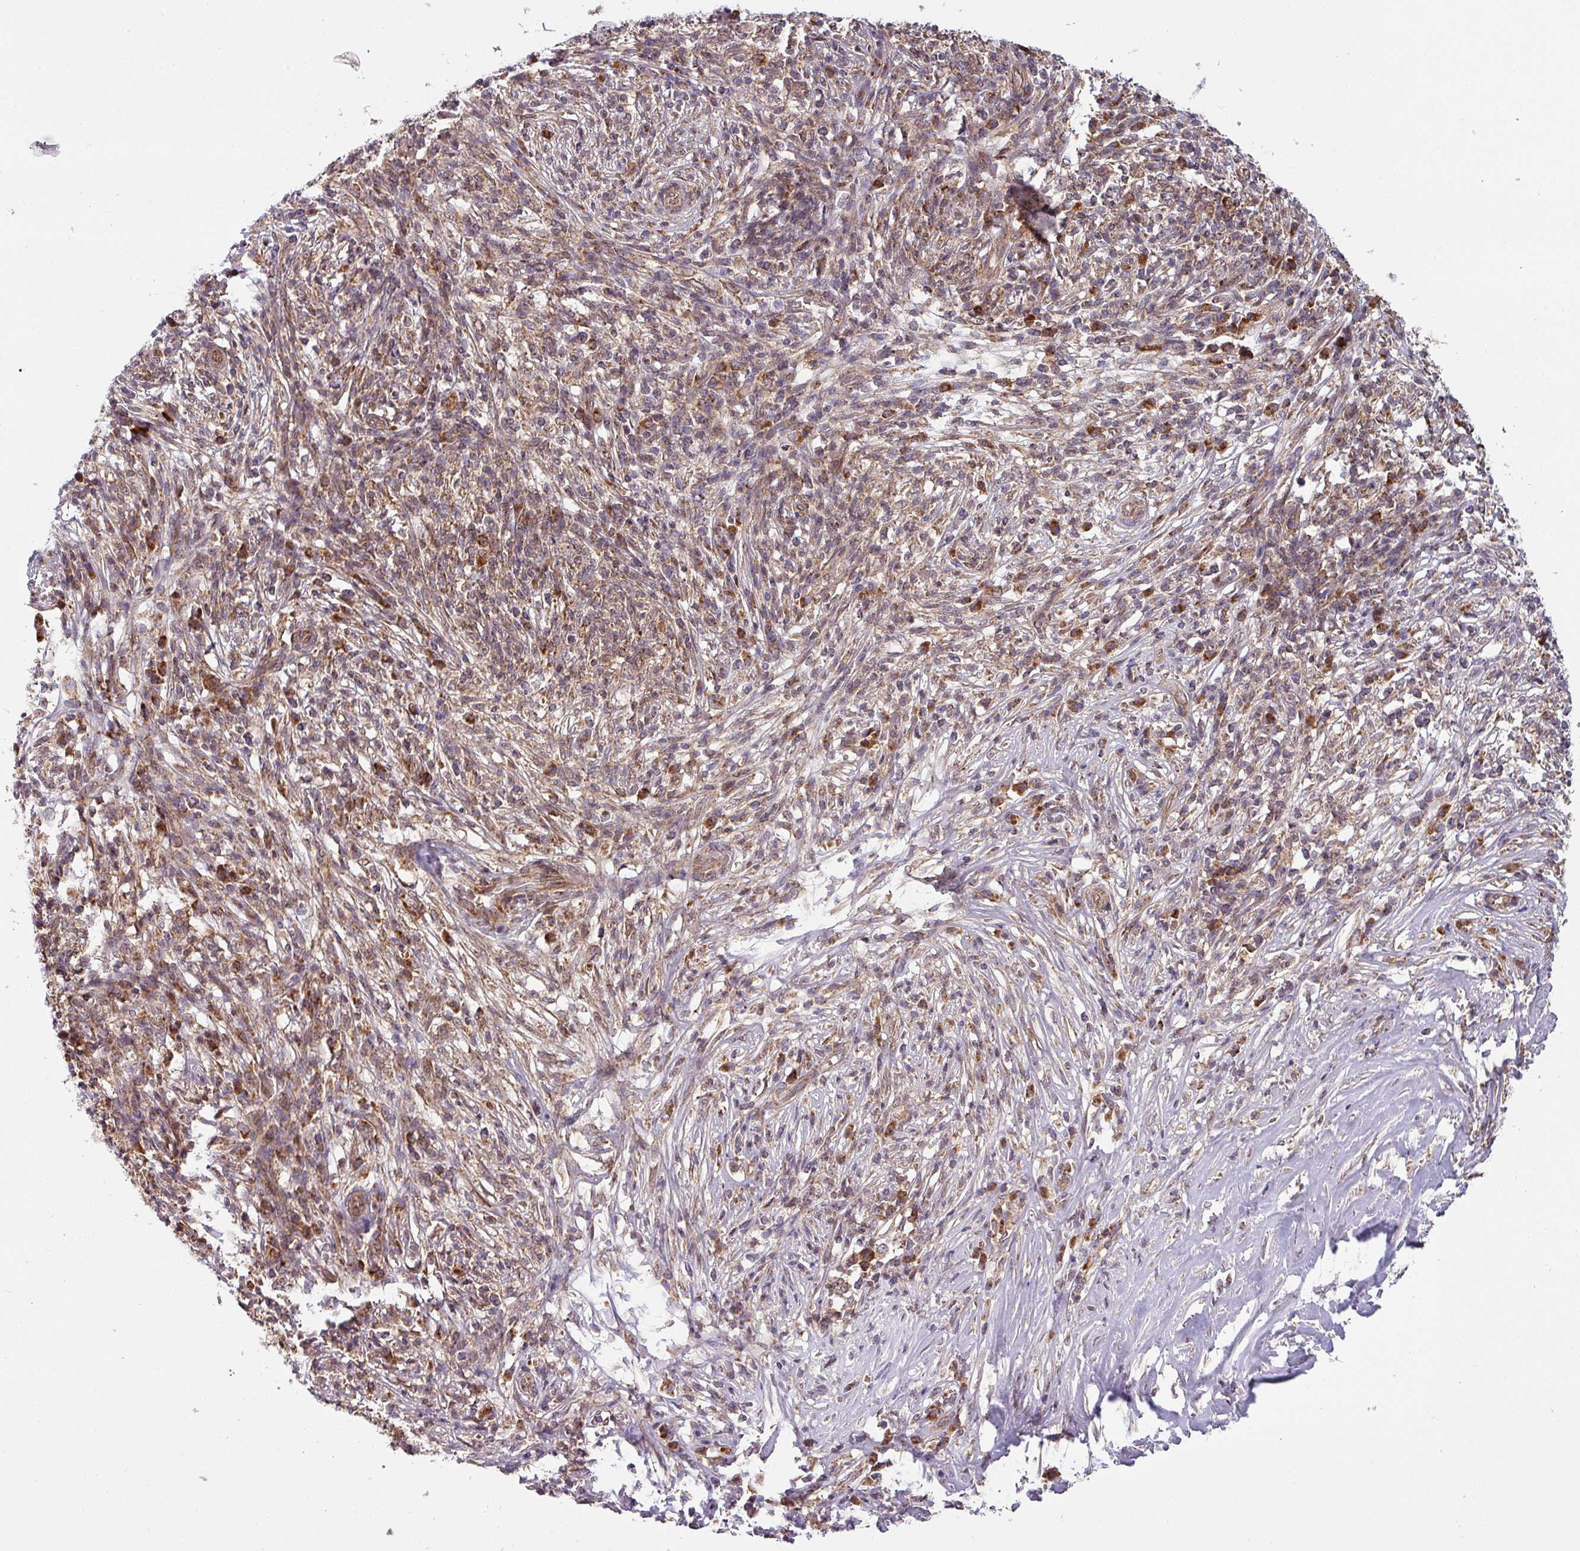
{"staining": {"intensity": "moderate", "quantity": ">75%", "location": "cytoplasmic/membranous"}, "tissue": "melanoma", "cell_type": "Tumor cells", "image_type": "cancer", "snomed": [{"axis": "morphology", "description": "Malignant melanoma, NOS"}, {"axis": "topography", "description": "Skin"}], "caption": "Malignant melanoma stained with a protein marker demonstrates moderate staining in tumor cells.", "gene": "MRPS16", "patient": {"sex": "male", "age": 66}}